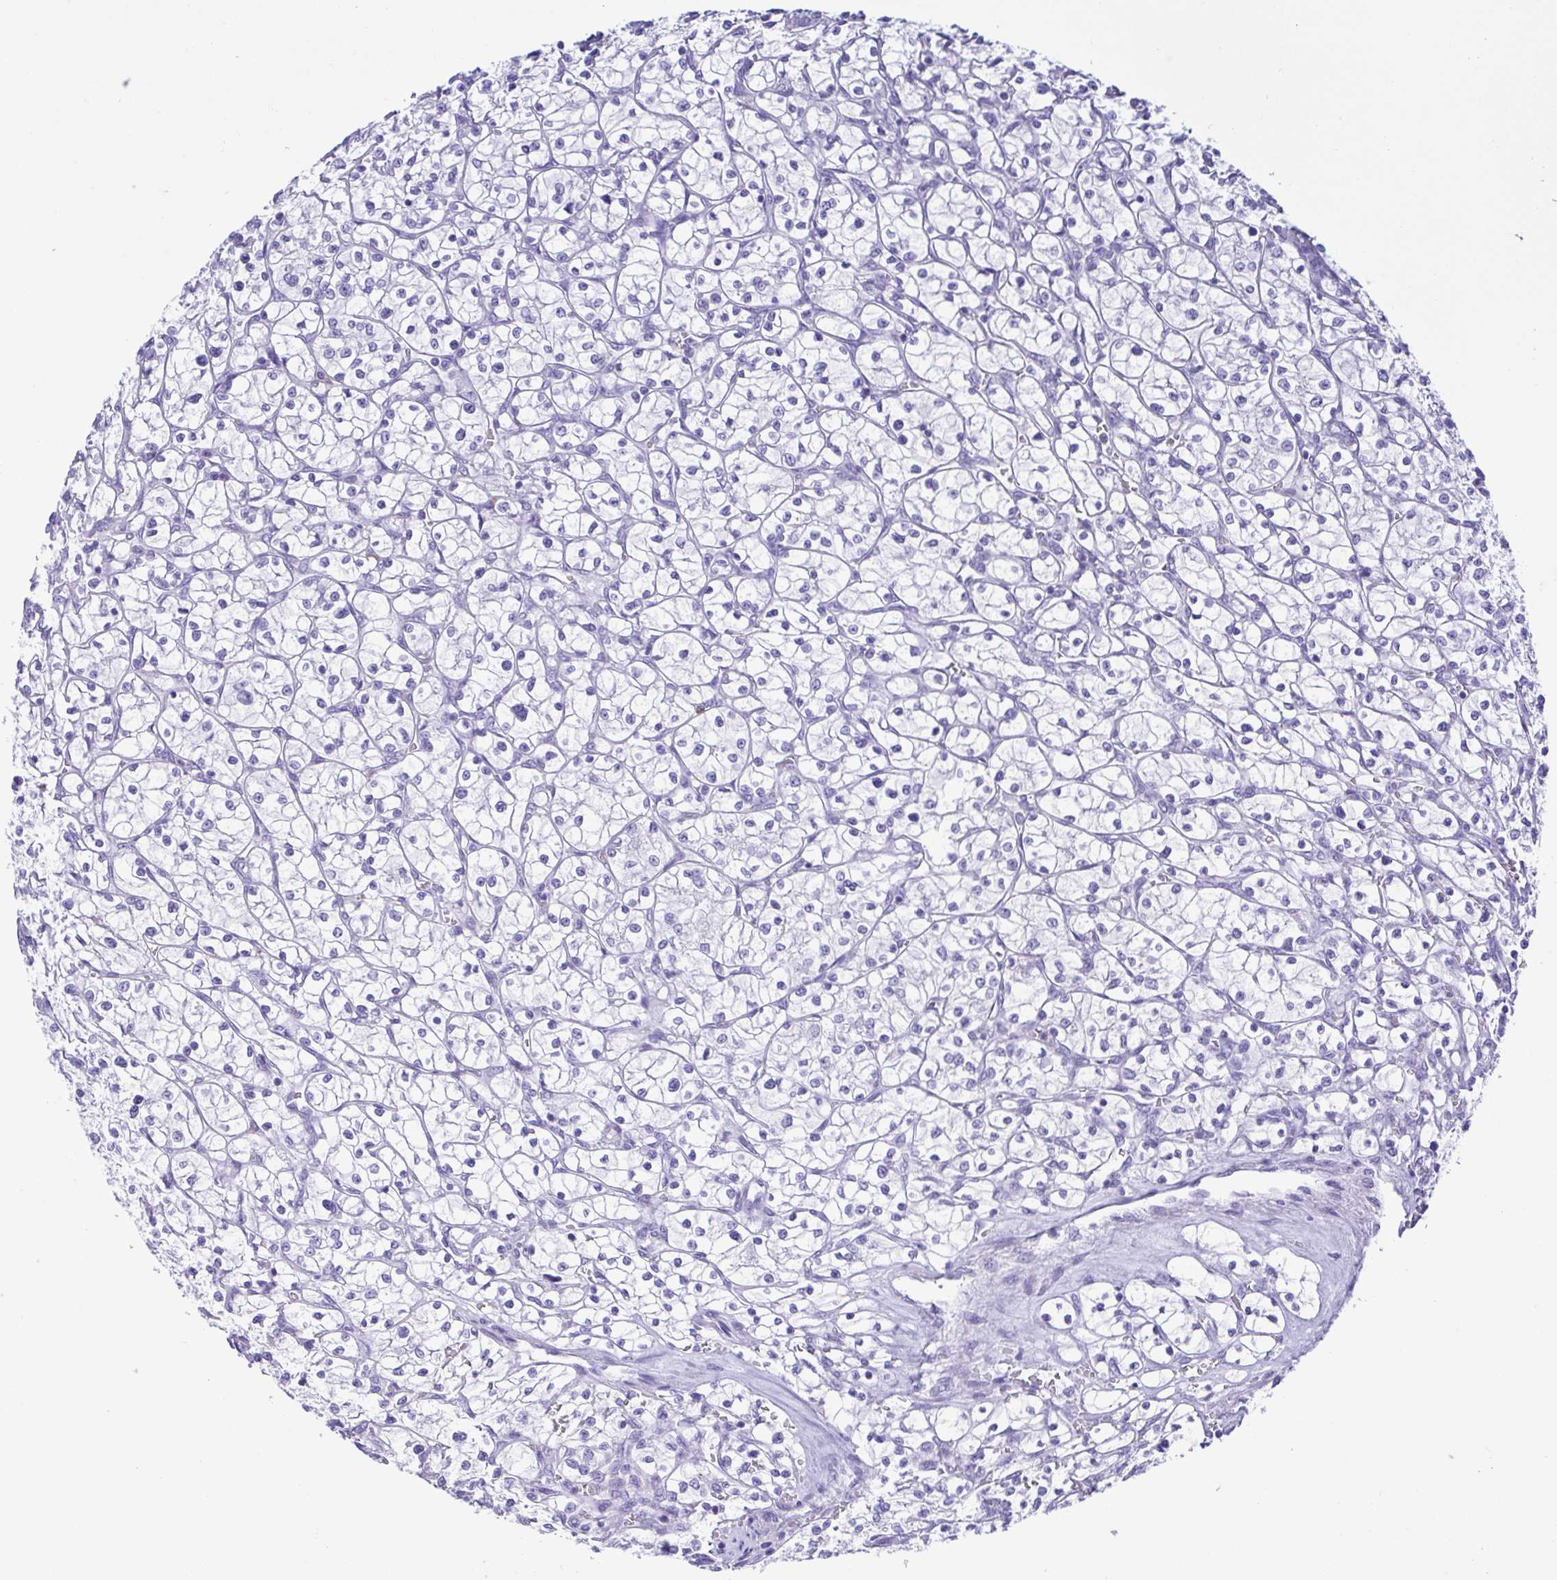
{"staining": {"intensity": "negative", "quantity": "none", "location": "none"}, "tissue": "renal cancer", "cell_type": "Tumor cells", "image_type": "cancer", "snomed": [{"axis": "morphology", "description": "Adenocarcinoma, NOS"}, {"axis": "topography", "description": "Kidney"}], "caption": "IHC of human renal cancer demonstrates no staining in tumor cells. (DAB immunohistochemistry with hematoxylin counter stain).", "gene": "GPR17", "patient": {"sex": "female", "age": 64}}